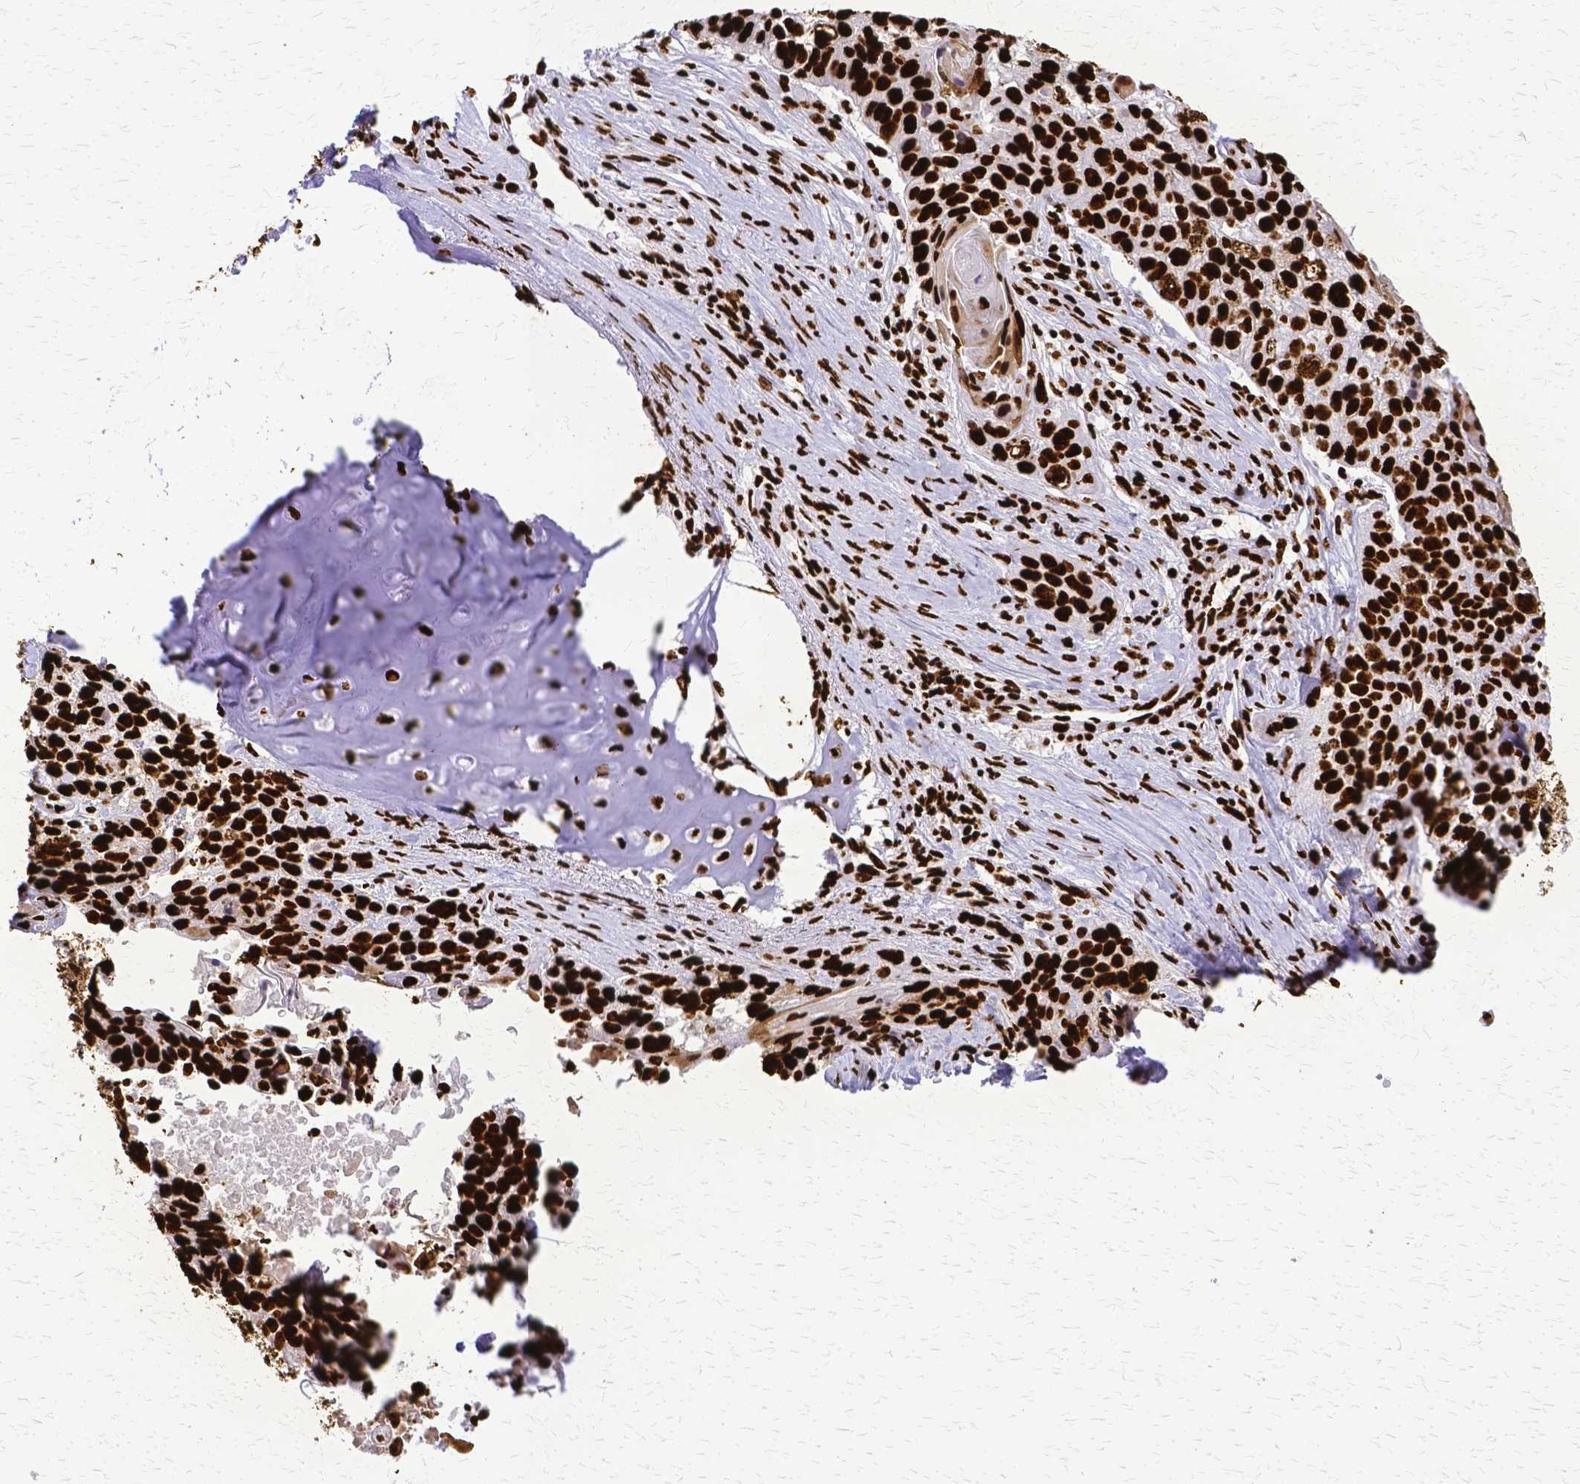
{"staining": {"intensity": "strong", "quantity": ">75%", "location": "nuclear"}, "tissue": "lung cancer", "cell_type": "Tumor cells", "image_type": "cancer", "snomed": [{"axis": "morphology", "description": "Squamous cell carcinoma, NOS"}, {"axis": "topography", "description": "Lung"}], "caption": "Lung cancer (squamous cell carcinoma) stained for a protein demonstrates strong nuclear positivity in tumor cells. (Stains: DAB (3,3'-diaminobenzidine) in brown, nuclei in blue, Microscopy: brightfield microscopy at high magnification).", "gene": "SFPQ", "patient": {"sex": "male", "age": 74}}